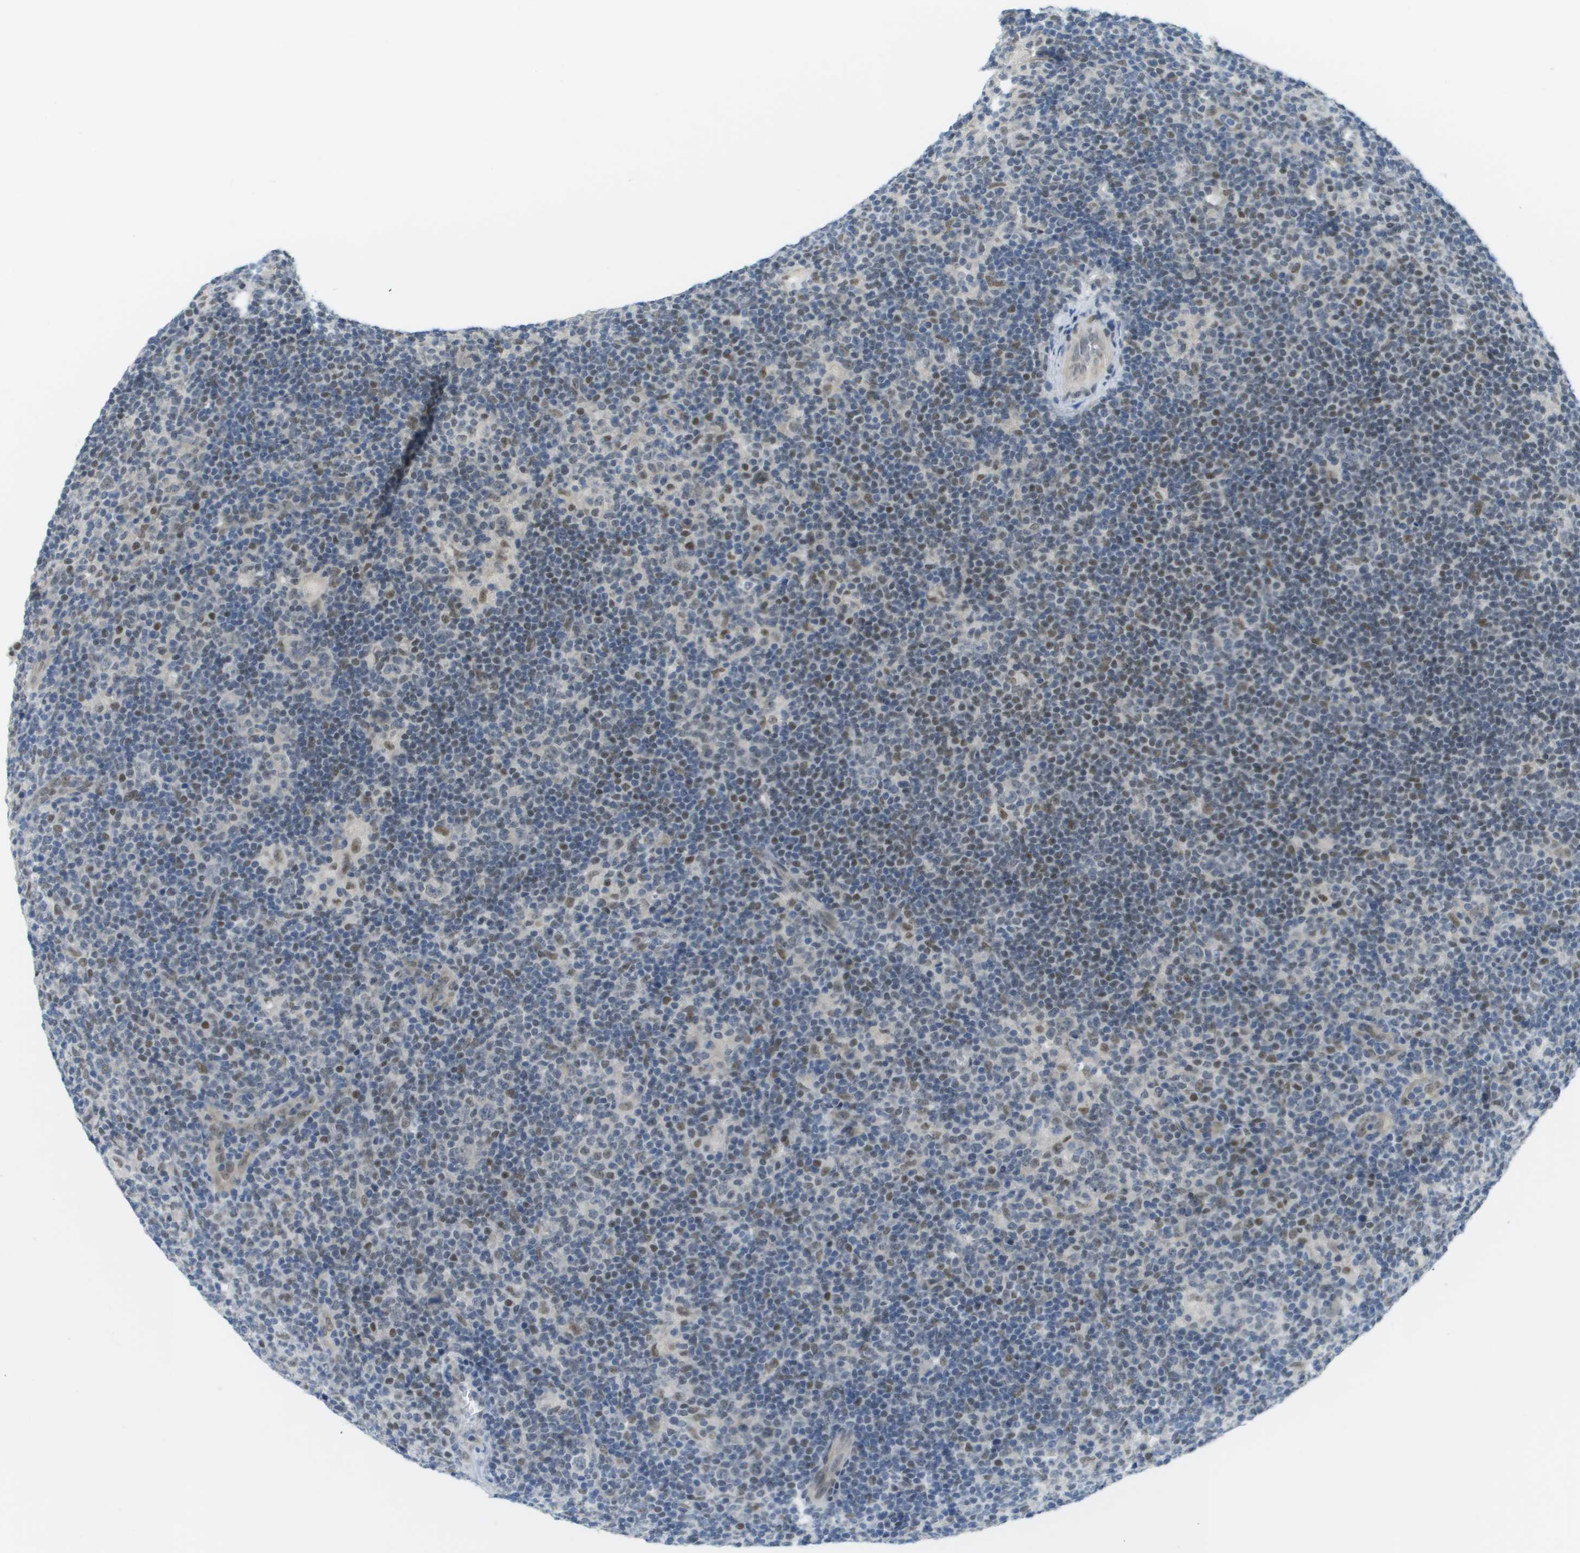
{"staining": {"intensity": "negative", "quantity": "none", "location": "none"}, "tissue": "lymphoma", "cell_type": "Tumor cells", "image_type": "cancer", "snomed": [{"axis": "morphology", "description": "Hodgkin's disease, NOS"}, {"axis": "topography", "description": "Lymph node"}], "caption": "Tumor cells are negative for brown protein staining in Hodgkin's disease.", "gene": "ARID1B", "patient": {"sex": "female", "age": 57}}